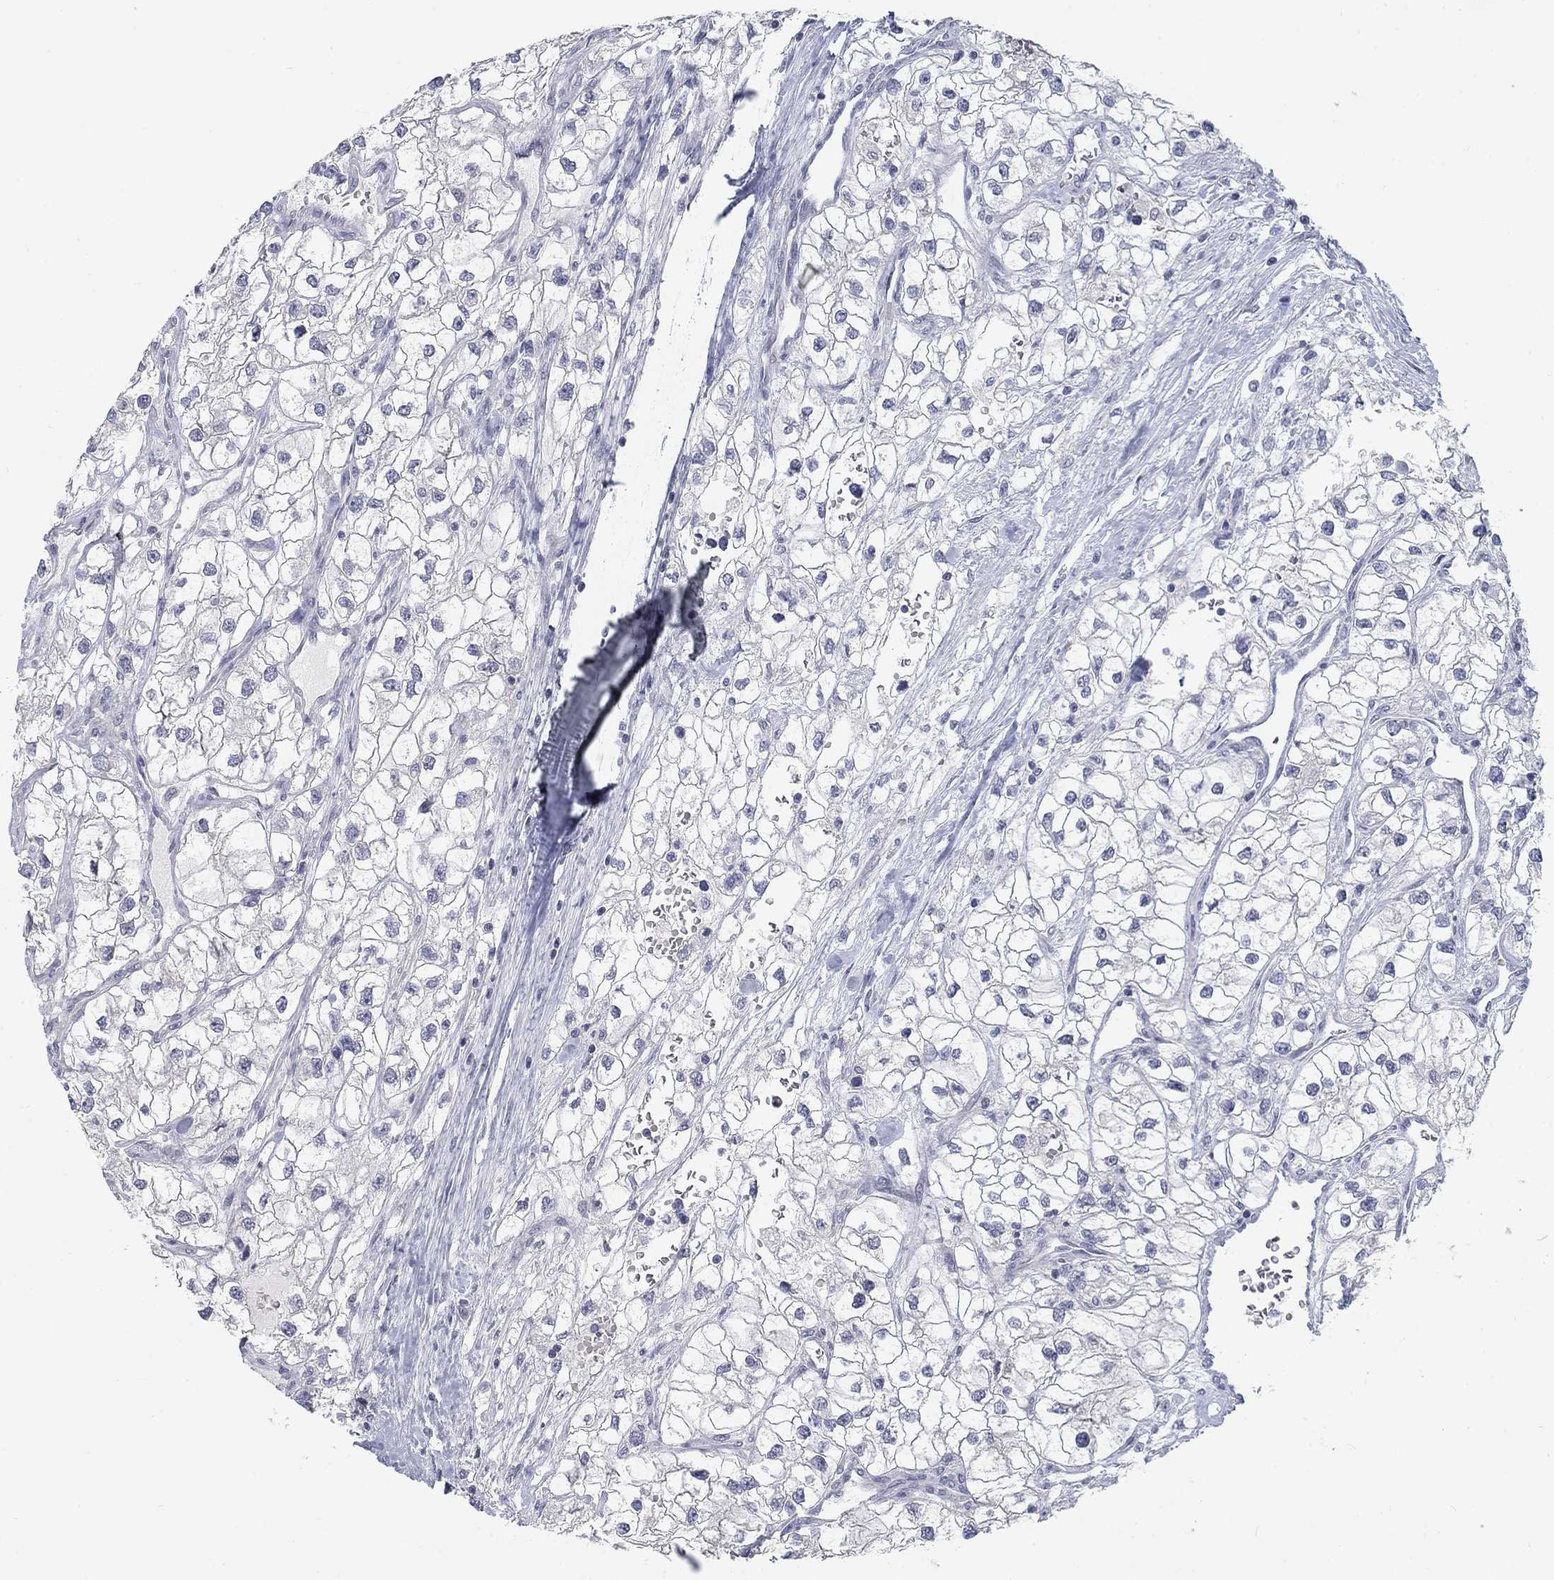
{"staining": {"intensity": "negative", "quantity": "none", "location": "none"}, "tissue": "renal cancer", "cell_type": "Tumor cells", "image_type": "cancer", "snomed": [{"axis": "morphology", "description": "Adenocarcinoma, NOS"}, {"axis": "topography", "description": "Kidney"}], "caption": "The histopathology image displays no staining of tumor cells in adenocarcinoma (renal).", "gene": "ATP1A3", "patient": {"sex": "male", "age": 59}}